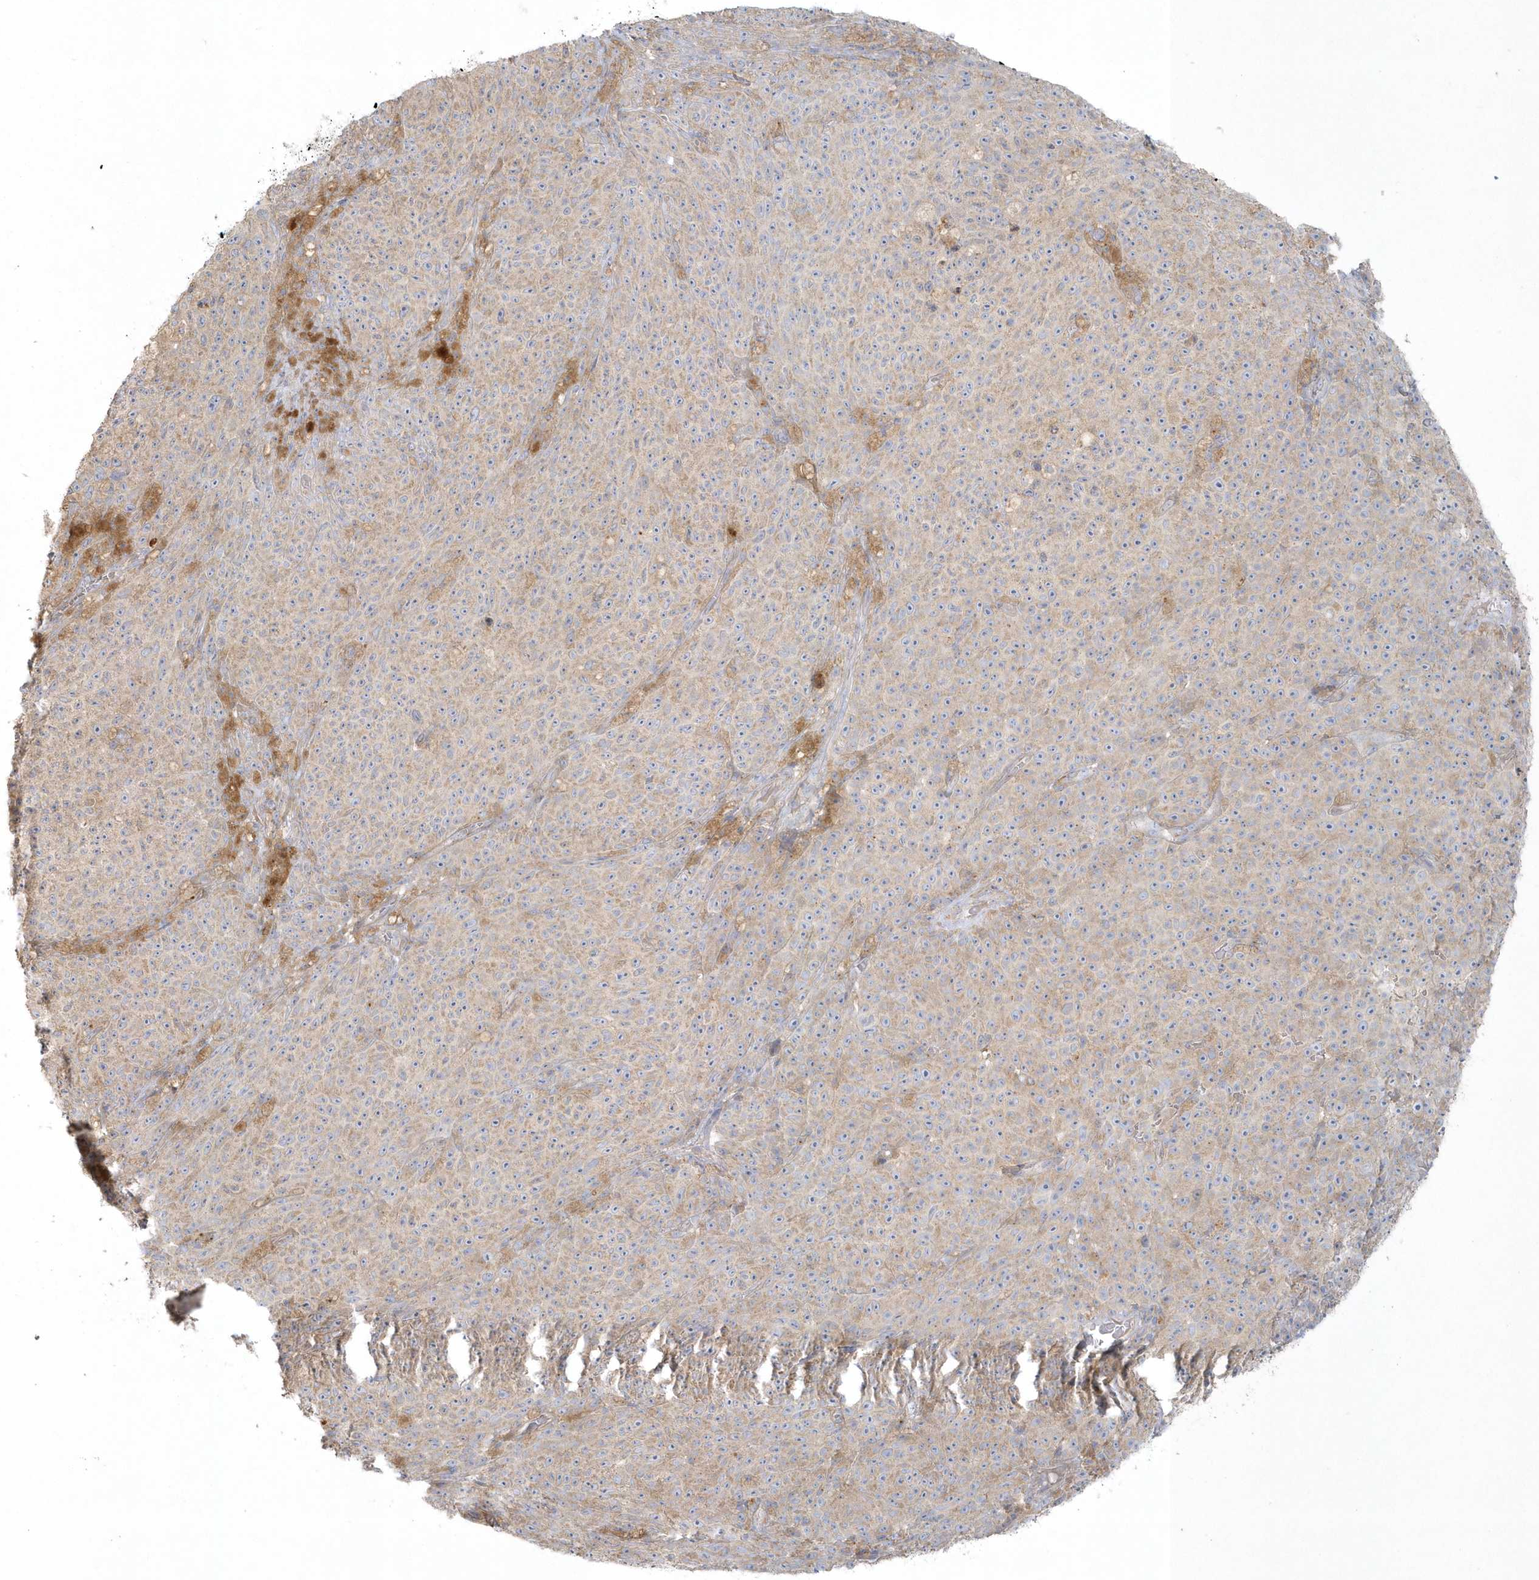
{"staining": {"intensity": "negative", "quantity": "none", "location": "none"}, "tissue": "melanoma", "cell_type": "Tumor cells", "image_type": "cancer", "snomed": [{"axis": "morphology", "description": "Malignant melanoma, NOS"}, {"axis": "topography", "description": "Skin"}], "caption": "Immunohistochemistry (IHC) micrograph of neoplastic tissue: malignant melanoma stained with DAB (3,3'-diaminobenzidine) reveals no significant protein expression in tumor cells.", "gene": "BLTP3A", "patient": {"sex": "female", "age": 82}}